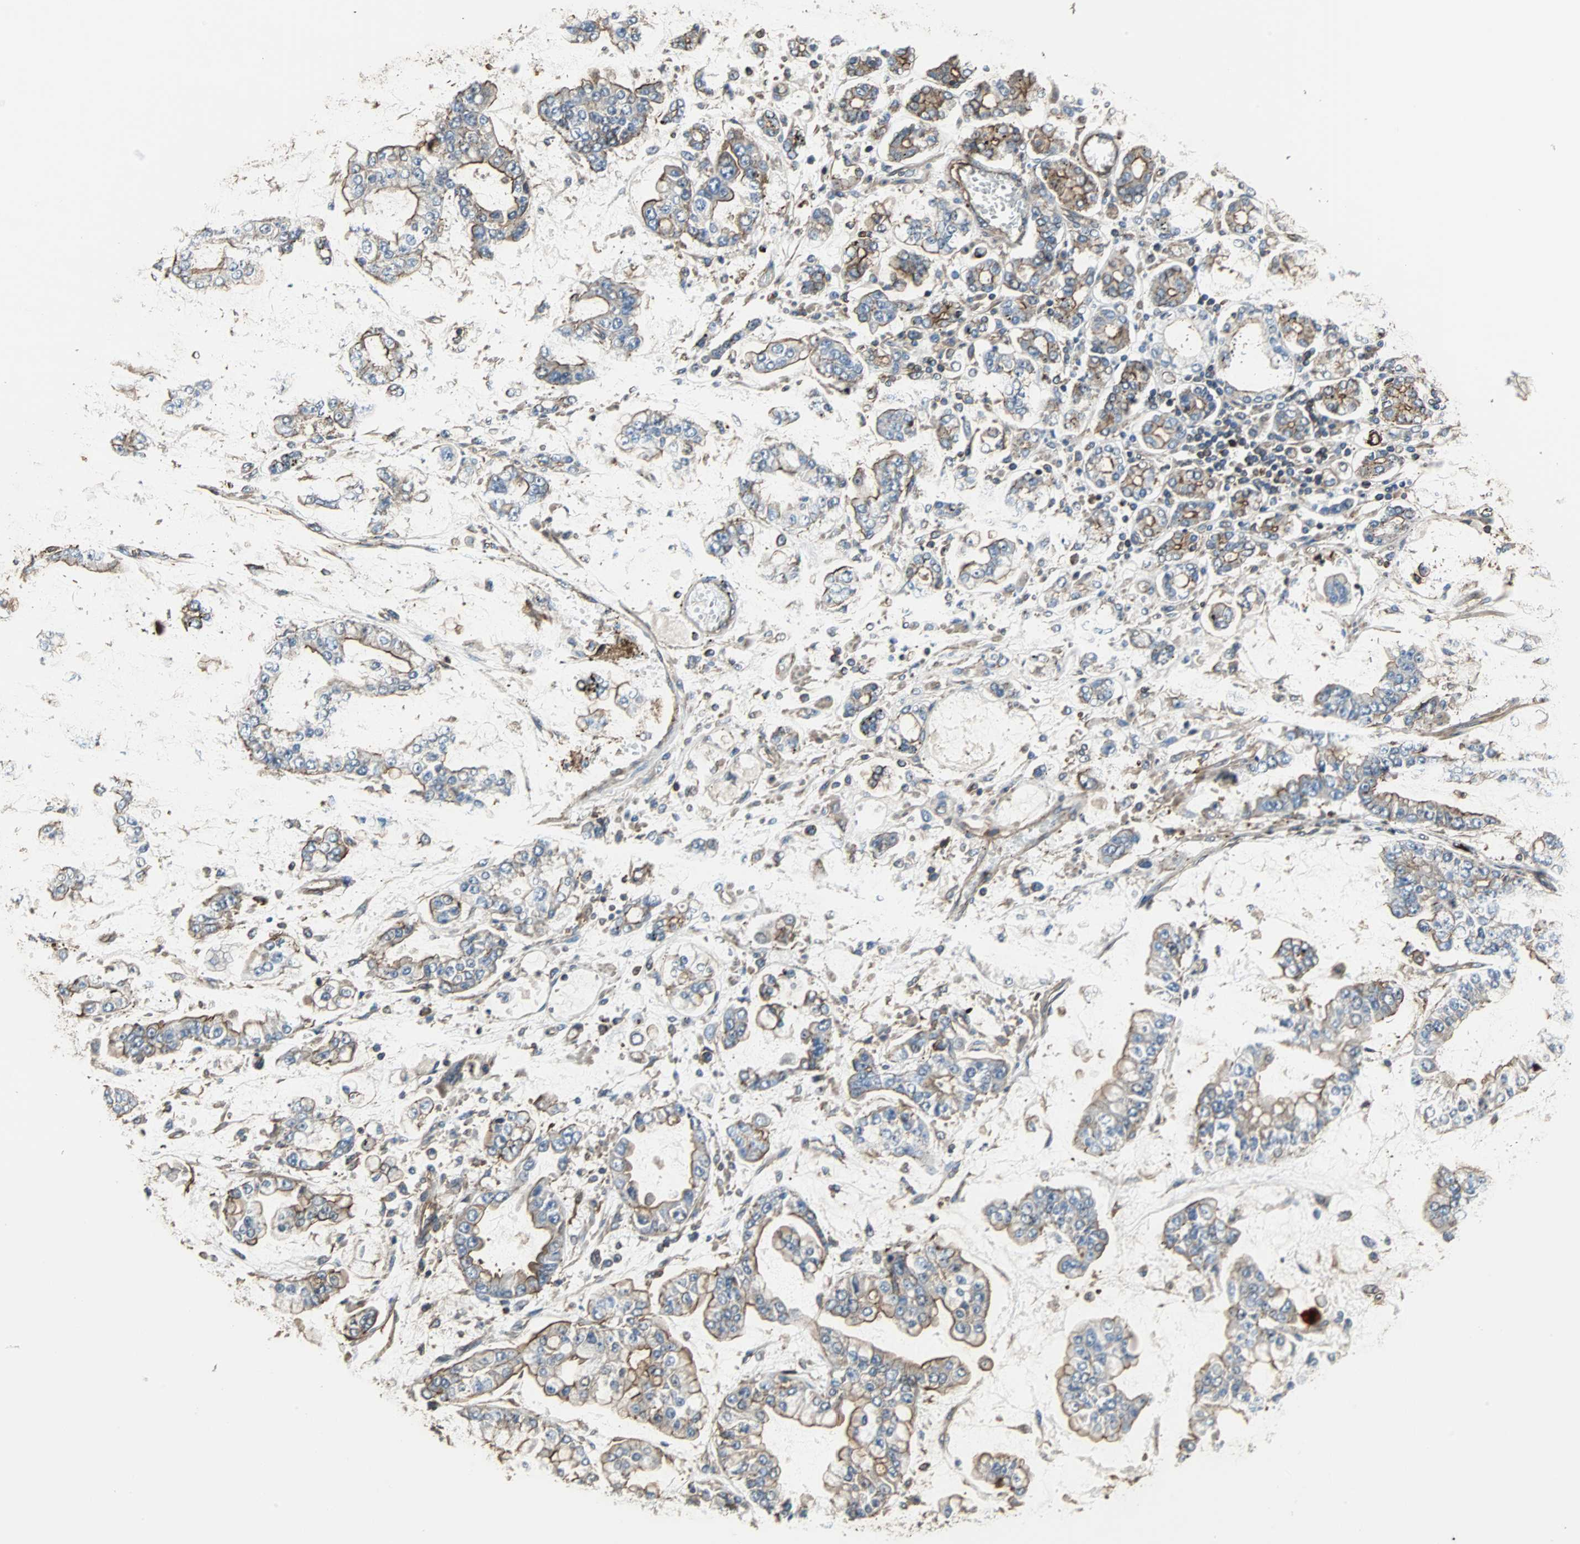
{"staining": {"intensity": "moderate", "quantity": ">75%", "location": "cytoplasmic/membranous"}, "tissue": "stomach cancer", "cell_type": "Tumor cells", "image_type": "cancer", "snomed": [{"axis": "morphology", "description": "Normal tissue, NOS"}, {"axis": "morphology", "description": "Adenocarcinoma, NOS"}, {"axis": "topography", "description": "Stomach, upper"}, {"axis": "topography", "description": "Stomach"}], "caption": "Immunohistochemistry of human stomach cancer shows medium levels of moderate cytoplasmic/membranous staining in about >75% of tumor cells.", "gene": "ACTN1", "patient": {"sex": "male", "age": 76}}